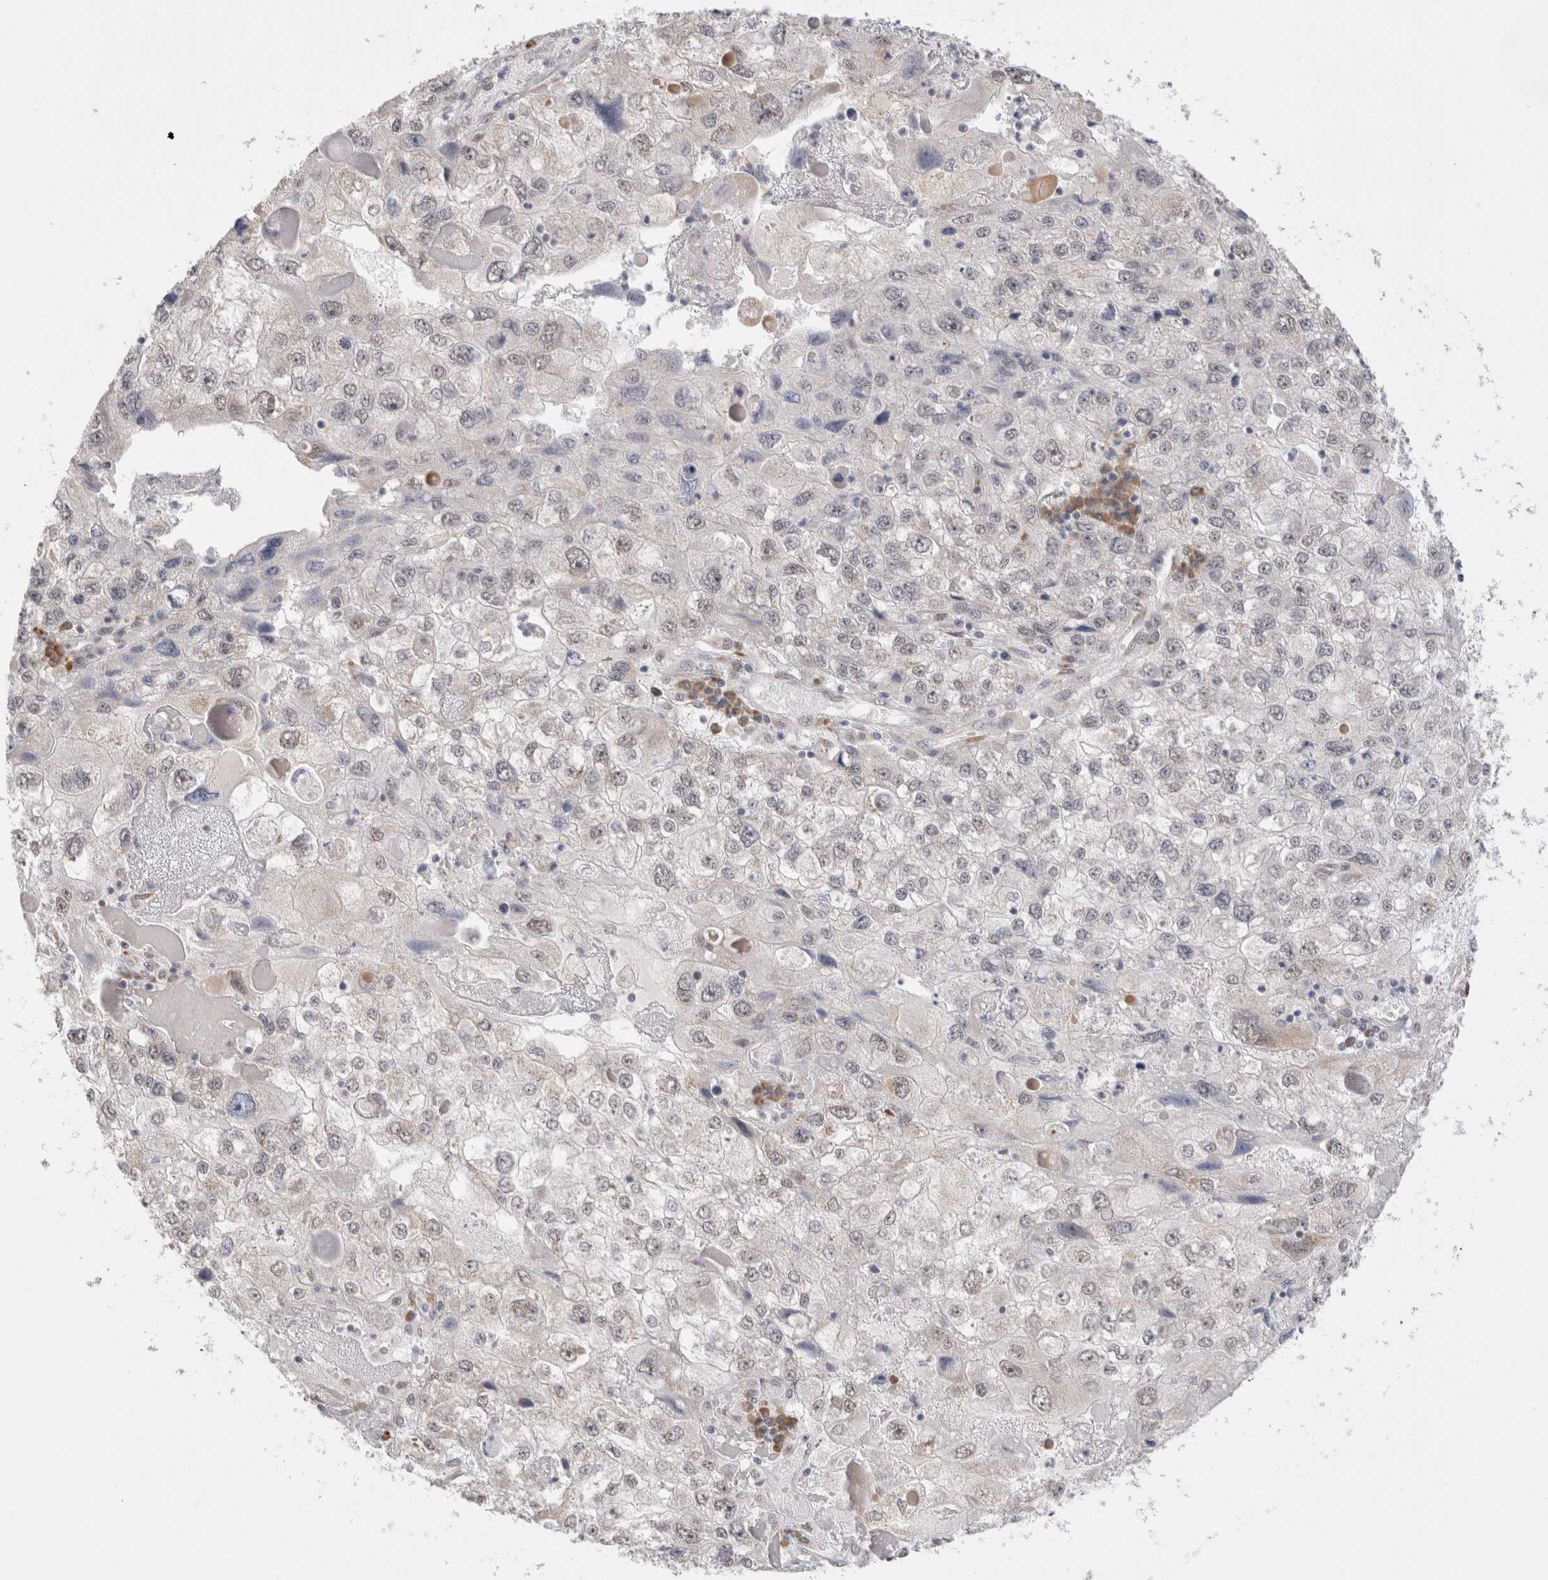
{"staining": {"intensity": "weak", "quantity": "<25%", "location": "nuclear"}, "tissue": "endometrial cancer", "cell_type": "Tumor cells", "image_type": "cancer", "snomed": [{"axis": "morphology", "description": "Adenocarcinoma, NOS"}, {"axis": "topography", "description": "Endometrium"}], "caption": "Immunohistochemical staining of human endometrial cancer (adenocarcinoma) reveals no significant positivity in tumor cells.", "gene": "HDLBP", "patient": {"sex": "female", "age": 49}}